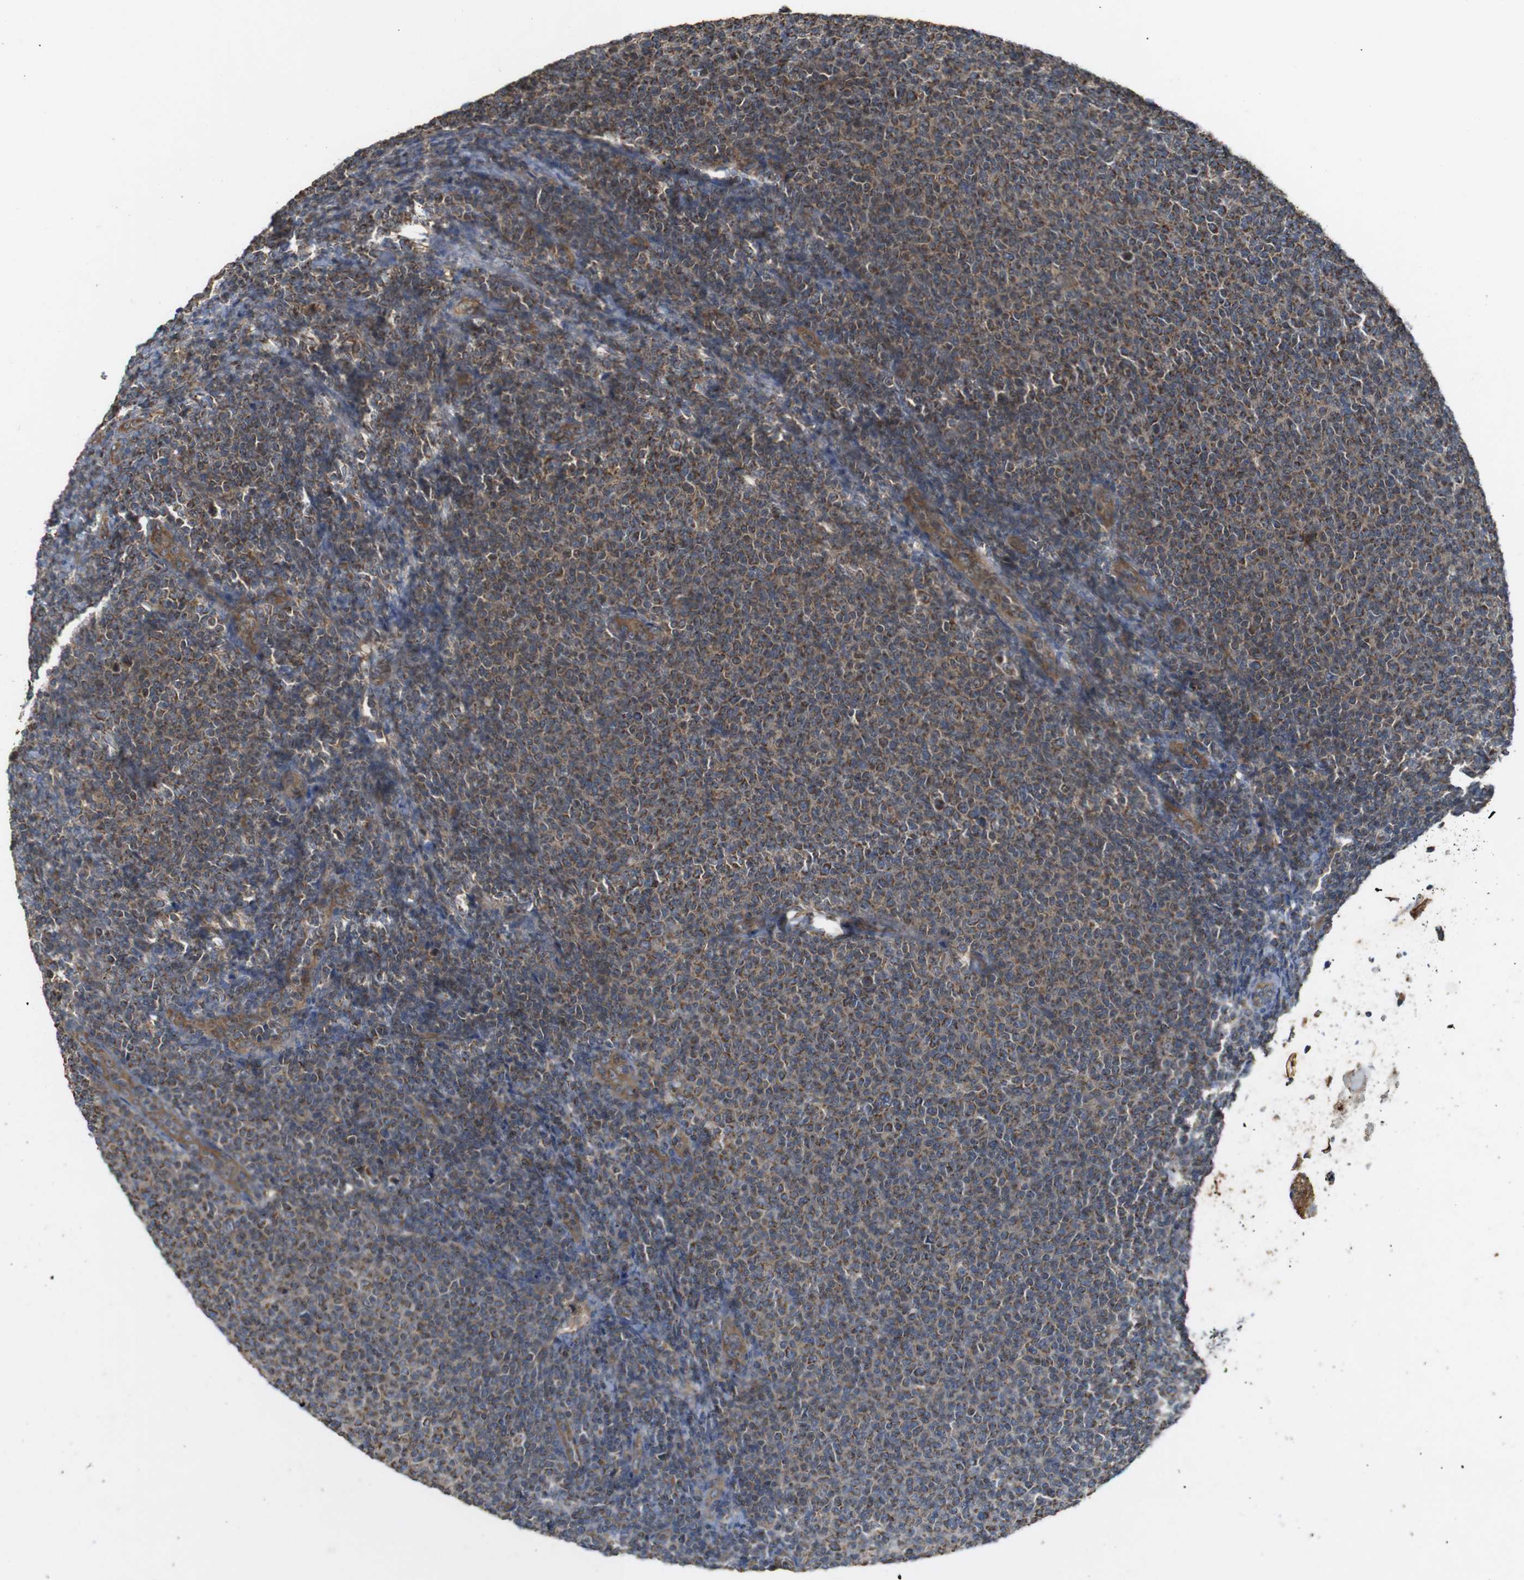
{"staining": {"intensity": "moderate", "quantity": ">75%", "location": "cytoplasmic/membranous"}, "tissue": "lymphoma", "cell_type": "Tumor cells", "image_type": "cancer", "snomed": [{"axis": "morphology", "description": "Malignant lymphoma, non-Hodgkin's type, Low grade"}, {"axis": "topography", "description": "Lymph node"}], "caption": "Tumor cells reveal moderate cytoplasmic/membranous expression in approximately >75% of cells in low-grade malignant lymphoma, non-Hodgkin's type.", "gene": "KSR1", "patient": {"sex": "male", "age": 66}}